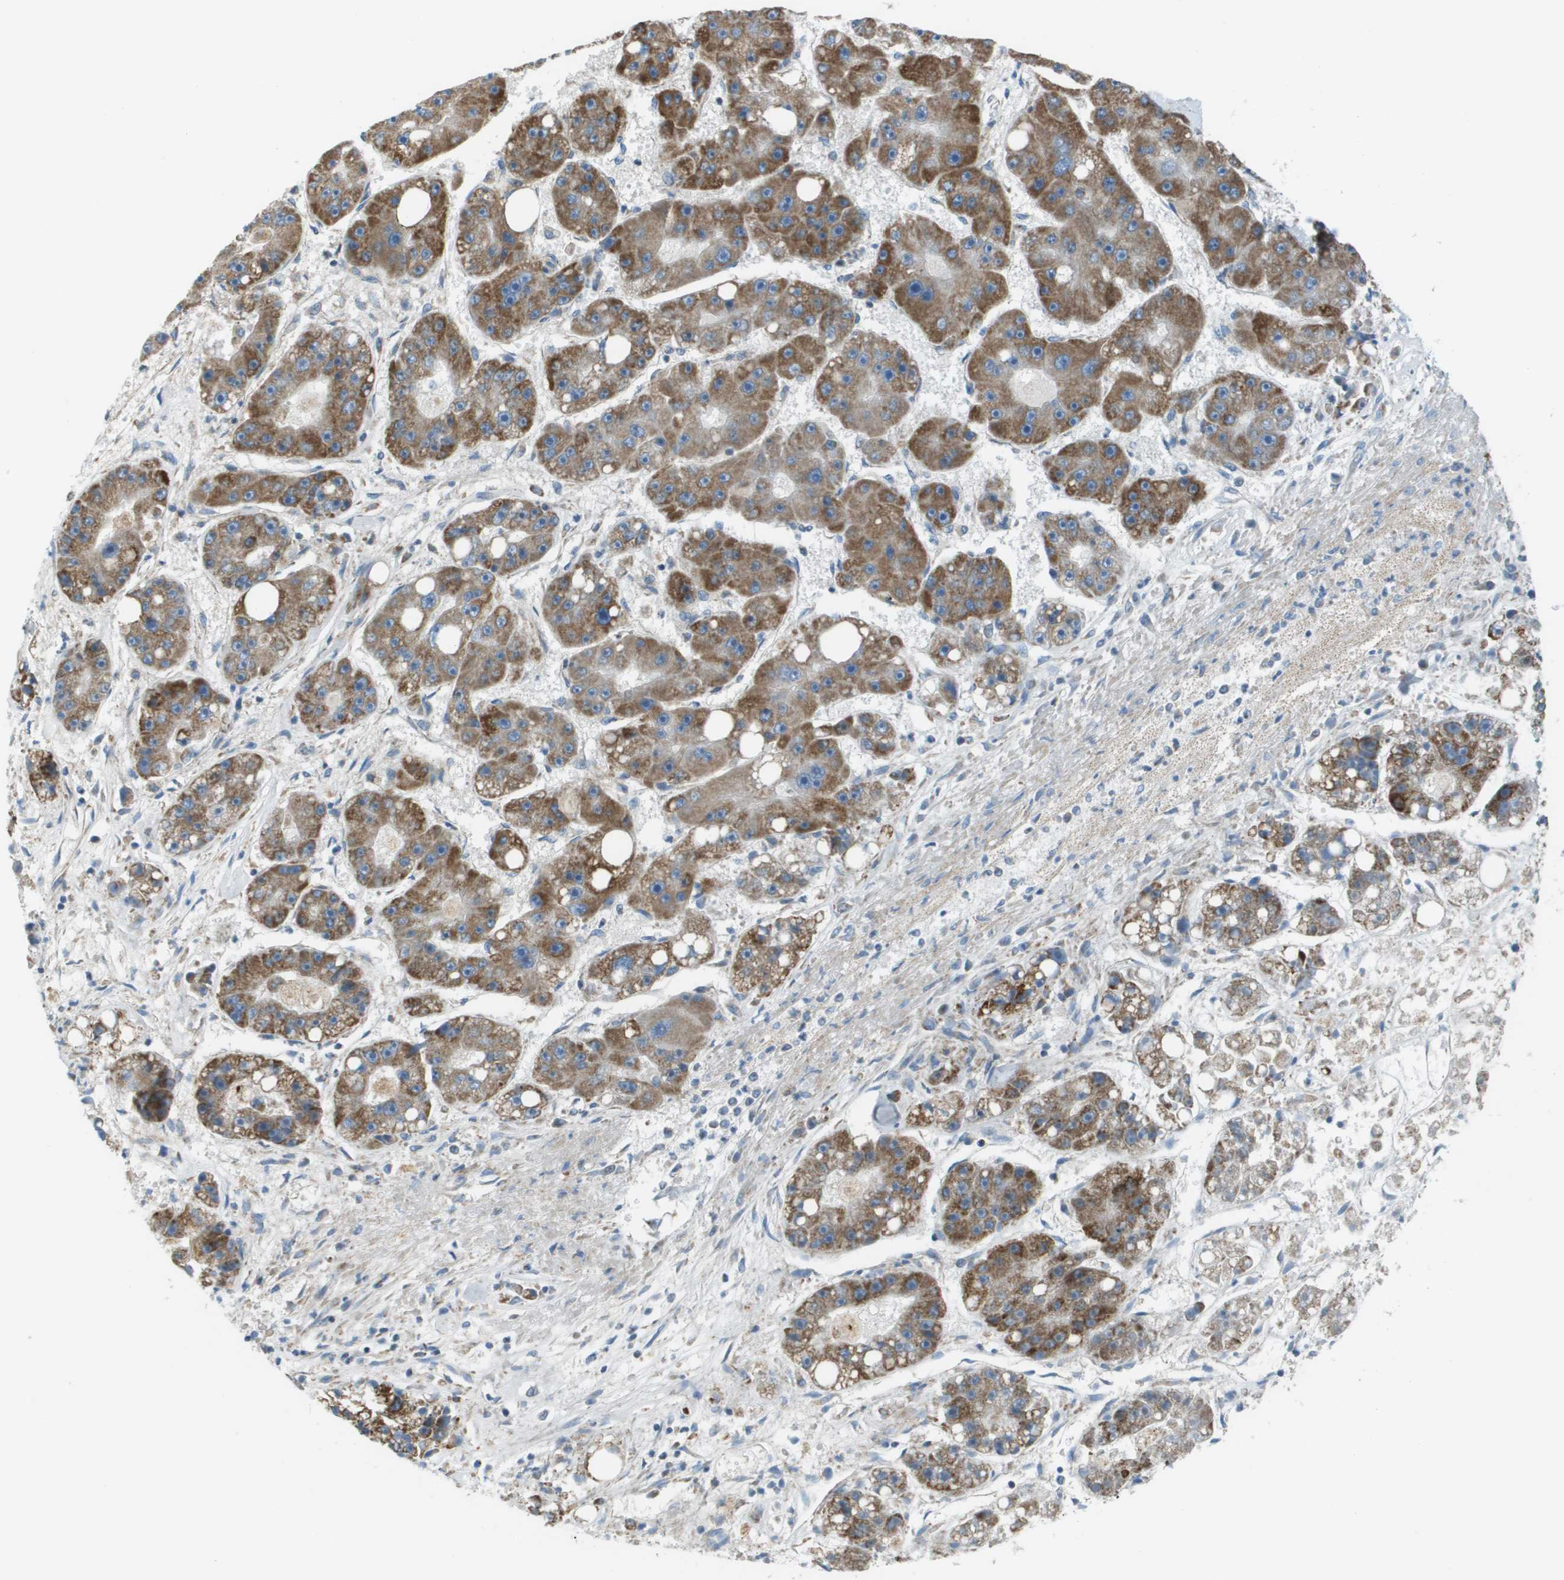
{"staining": {"intensity": "moderate", "quantity": ">75%", "location": "cytoplasmic/membranous"}, "tissue": "liver cancer", "cell_type": "Tumor cells", "image_type": "cancer", "snomed": [{"axis": "morphology", "description": "Carcinoma, Hepatocellular, NOS"}, {"axis": "topography", "description": "Liver"}], "caption": "The micrograph shows immunohistochemical staining of liver hepatocellular carcinoma. There is moderate cytoplasmic/membranous positivity is seen in approximately >75% of tumor cells.", "gene": "GALNT6", "patient": {"sex": "female", "age": 61}}